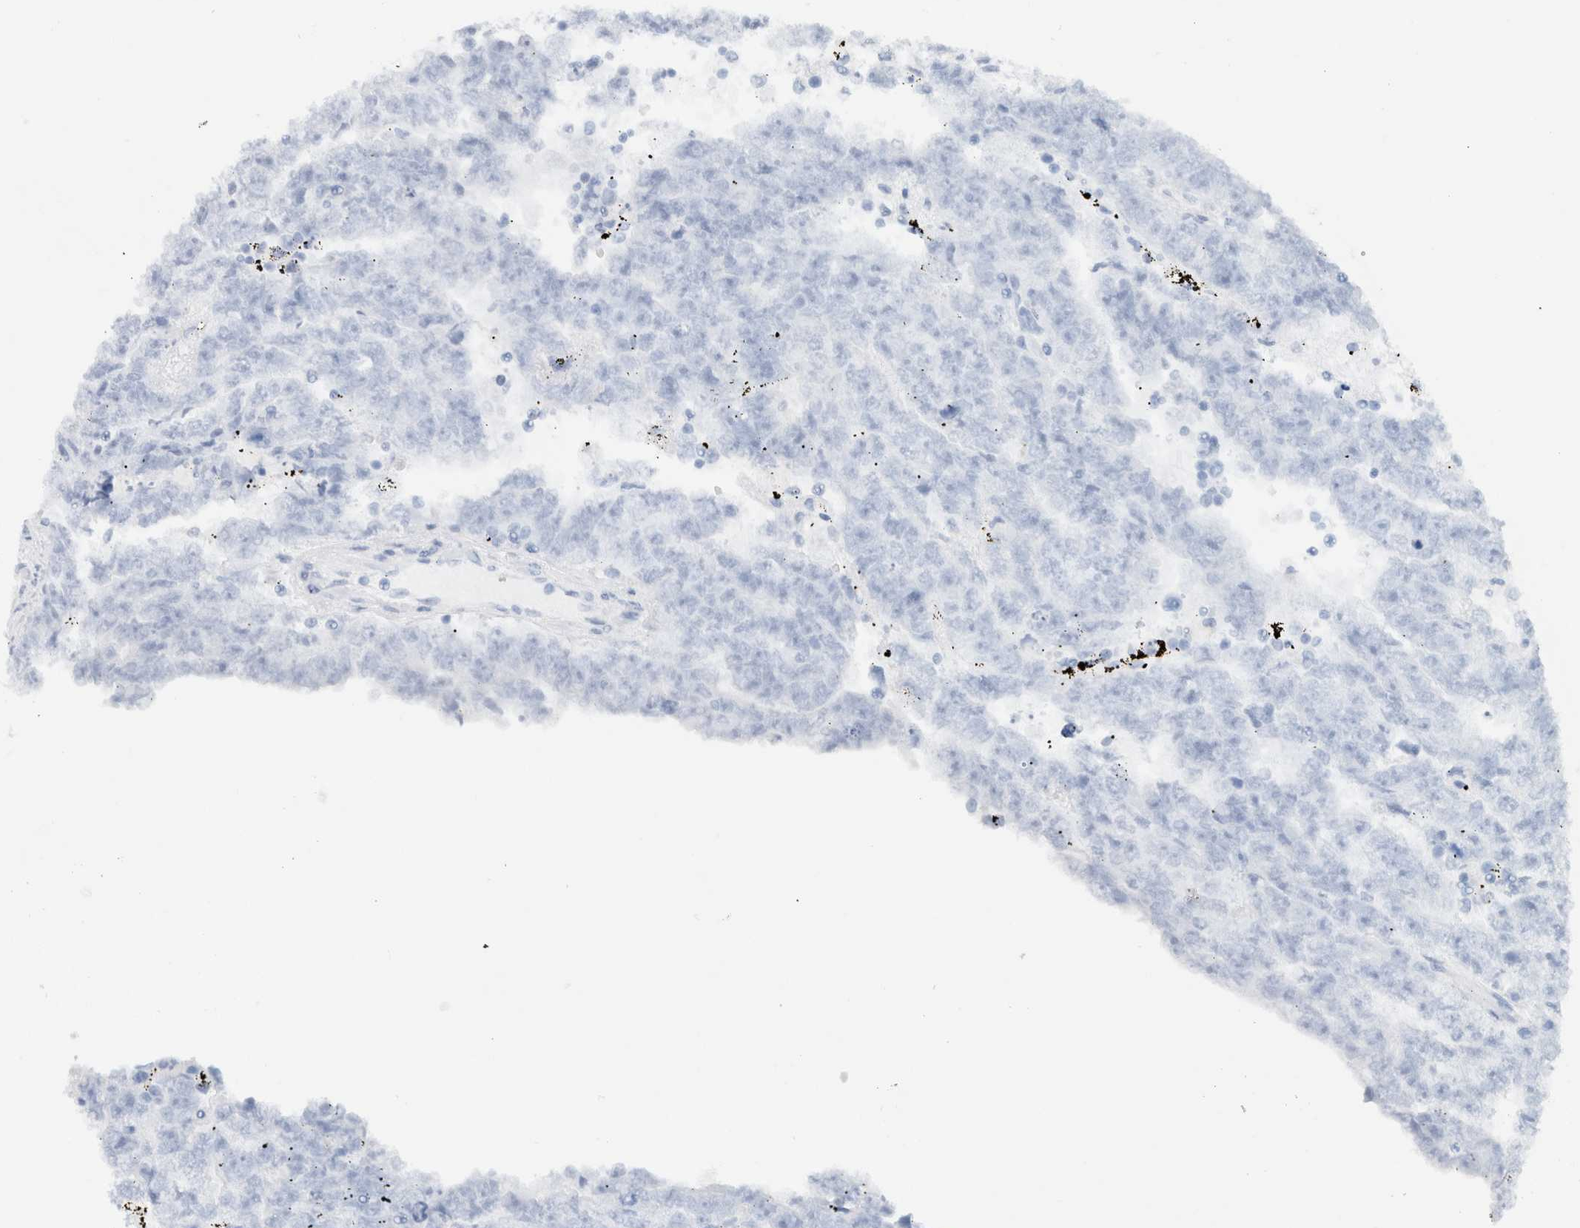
{"staining": {"intensity": "negative", "quantity": "none", "location": "none"}, "tissue": "testis cancer", "cell_type": "Tumor cells", "image_type": "cancer", "snomed": [{"axis": "morphology", "description": "Carcinoma, Embryonal, NOS"}, {"axis": "topography", "description": "Testis"}], "caption": "An image of testis cancer (embryonal carcinoma) stained for a protein exhibits no brown staining in tumor cells.", "gene": "SDR16C5", "patient": {"sex": "male", "age": 25}}